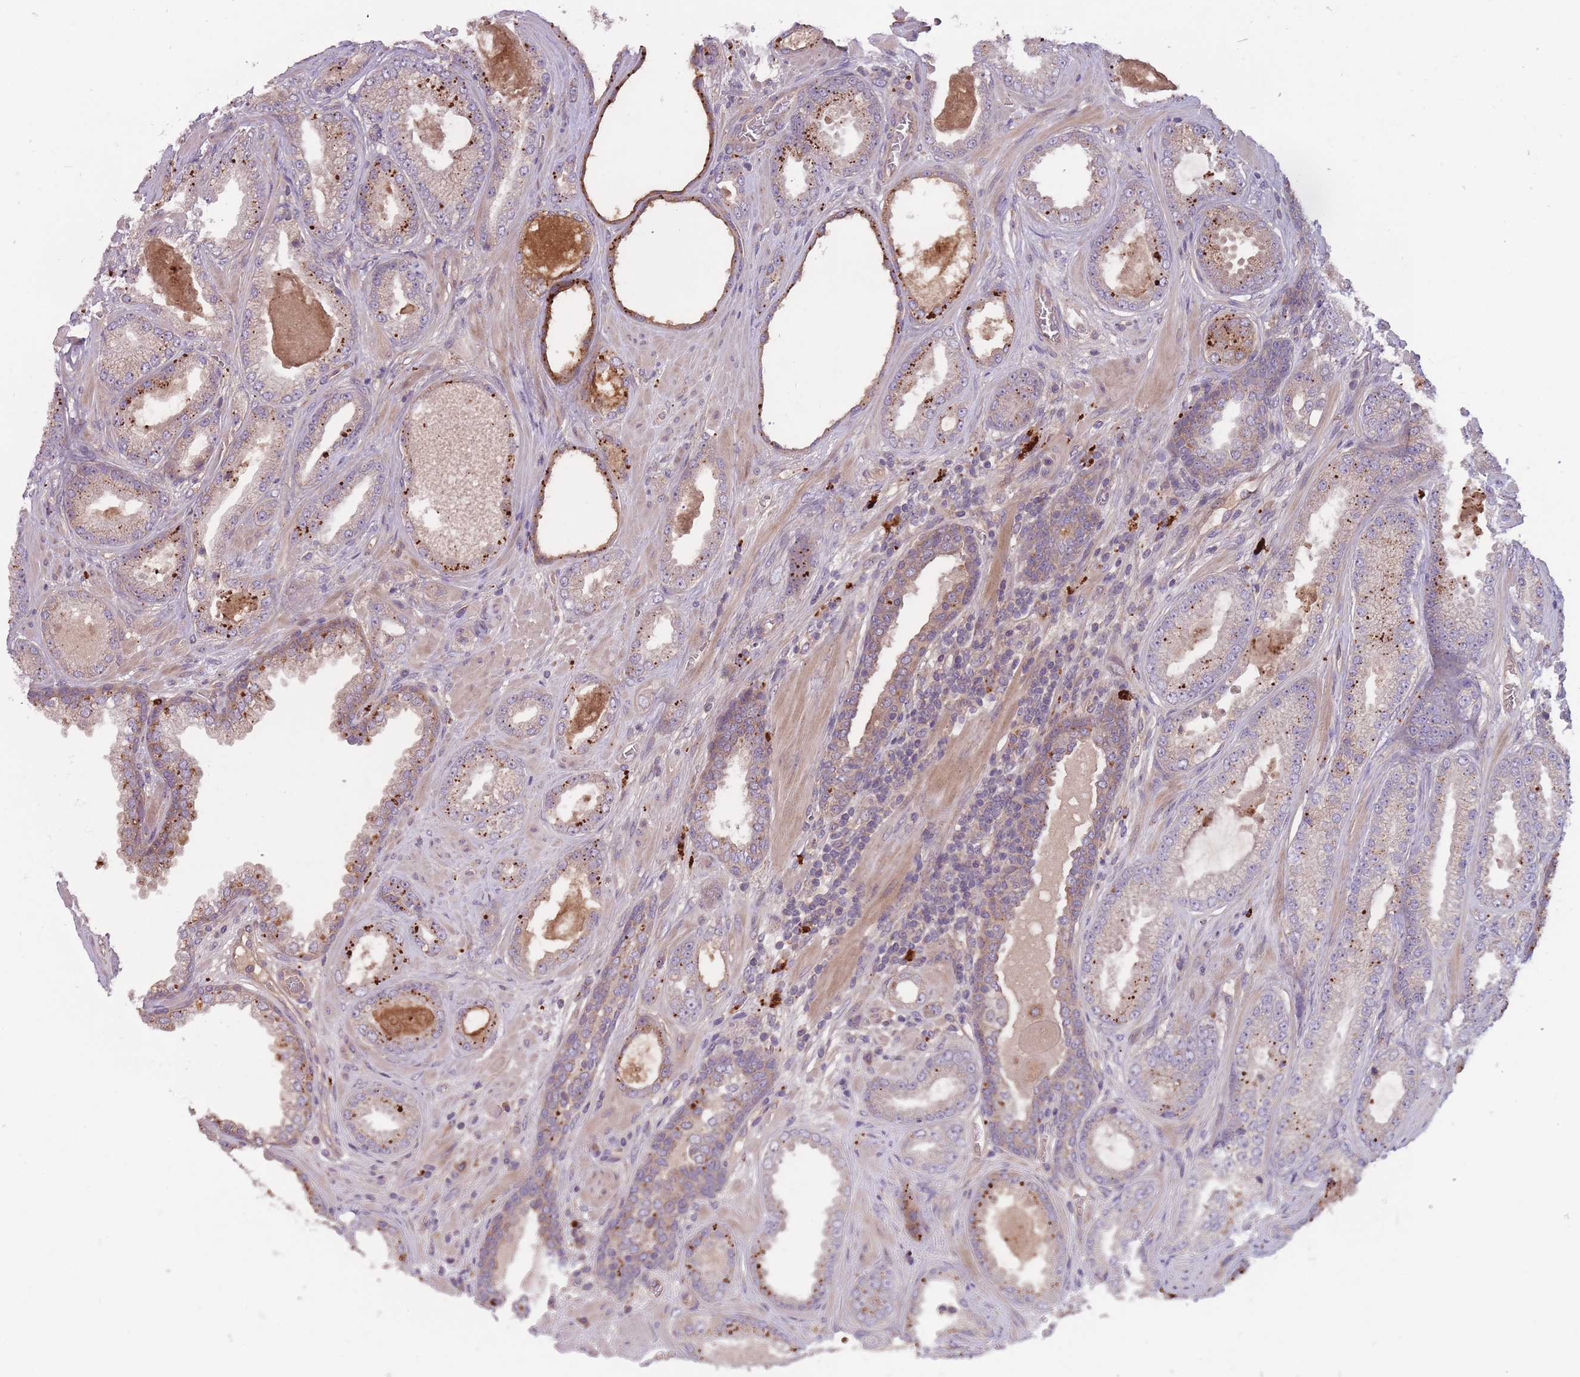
{"staining": {"intensity": "moderate", "quantity": "25%-75%", "location": "cytoplasmic/membranous"}, "tissue": "prostate cancer", "cell_type": "Tumor cells", "image_type": "cancer", "snomed": [{"axis": "morphology", "description": "Adenocarcinoma, Low grade"}, {"axis": "topography", "description": "Prostate"}], "caption": "Prostate cancer stained with DAB immunohistochemistry (IHC) shows medium levels of moderate cytoplasmic/membranous expression in approximately 25%-75% of tumor cells.", "gene": "ITPKC", "patient": {"sex": "male", "age": 57}}